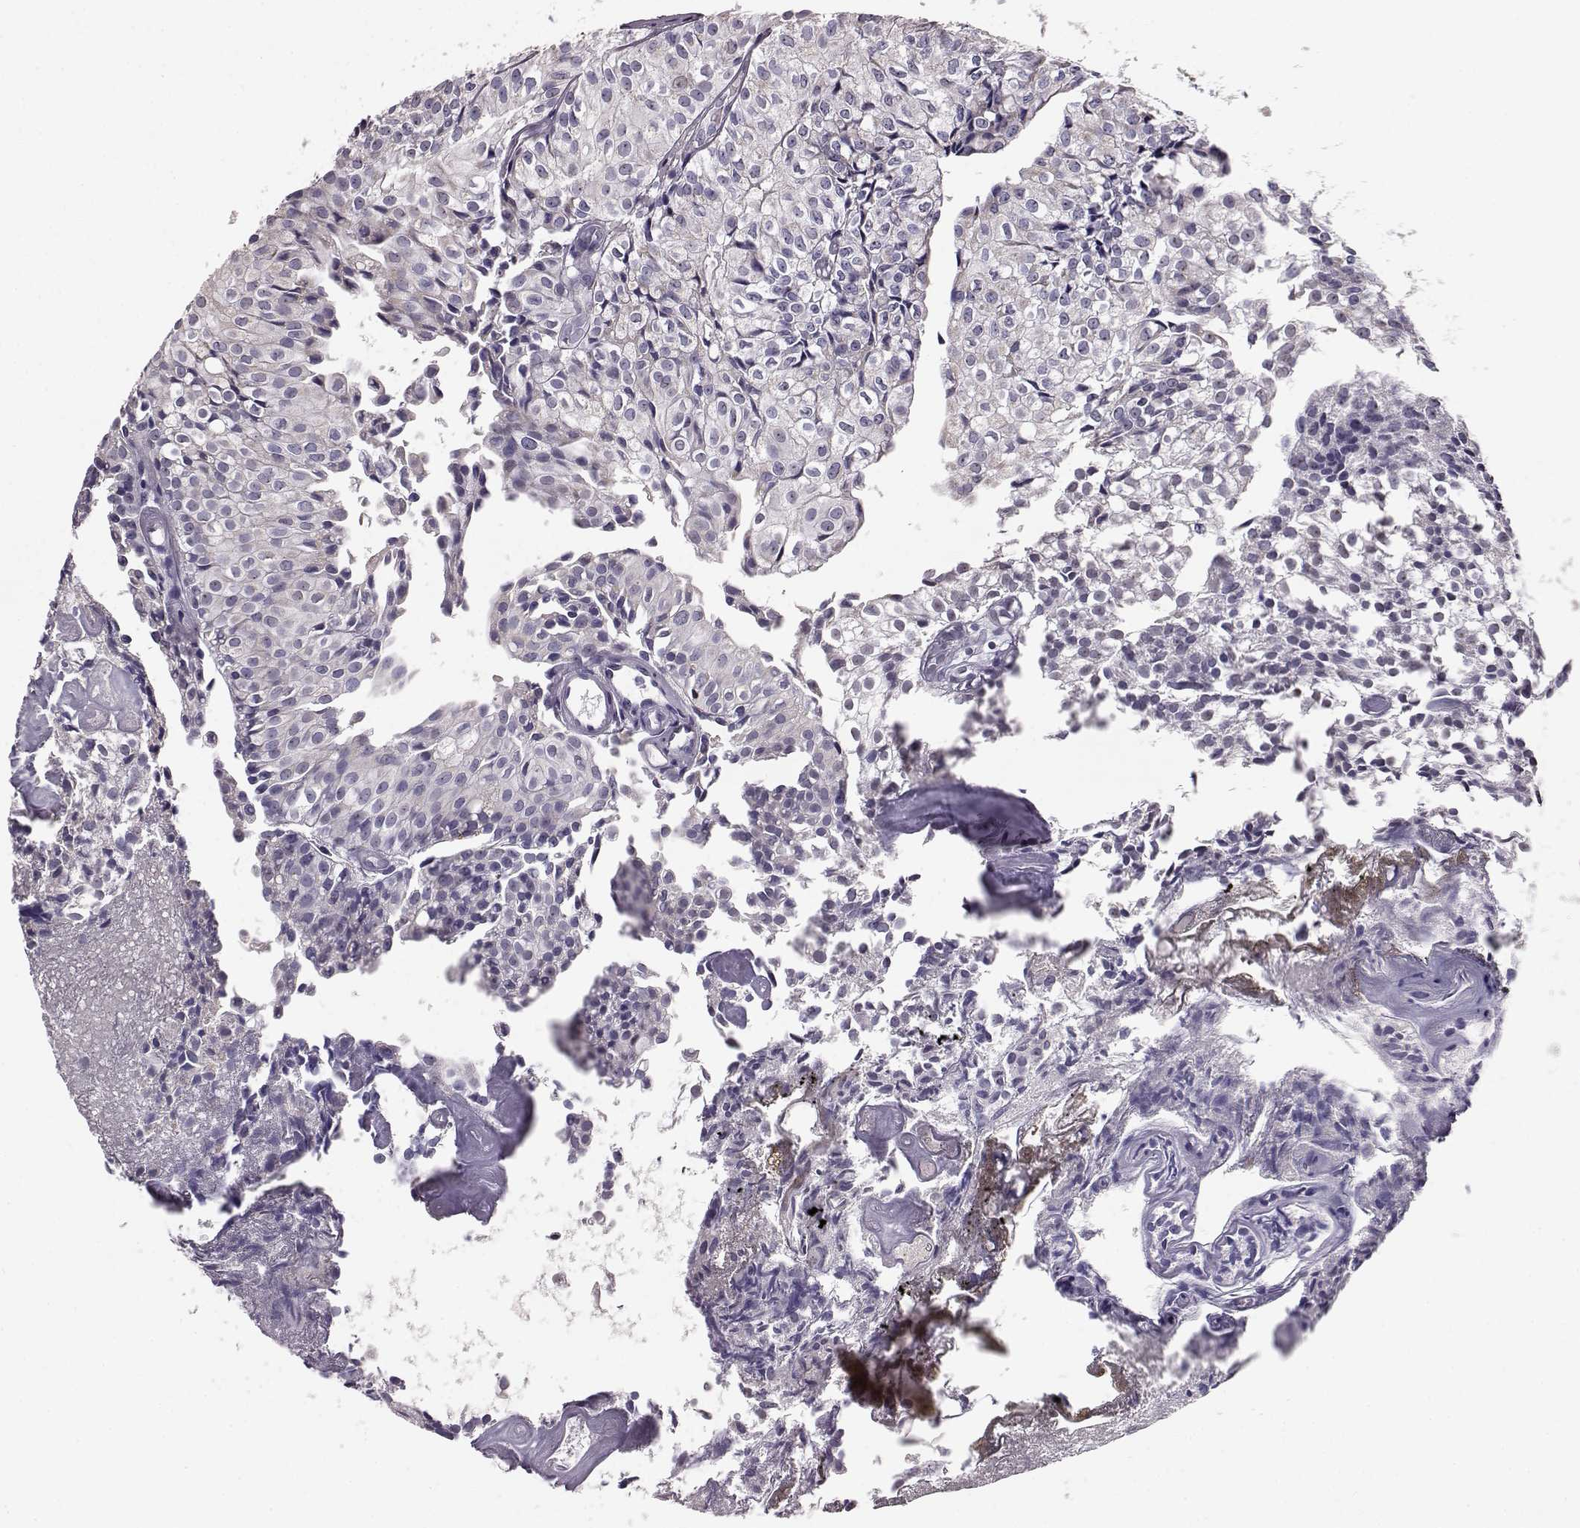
{"staining": {"intensity": "negative", "quantity": "none", "location": "none"}, "tissue": "urothelial cancer", "cell_type": "Tumor cells", "image_type": "cancer", "snomed": [{"axis": "morphology", "description": "Urothelial carcinoma, Low grade"}, {"axis": "topography", "description": "Urinary bladder"}], "caption": "A high-resolution image shows immunohistochemistry staining of urothelial carcinoma (low-grade), which demonstrates no significant expression in tumor cells. Nuclei are stained in blue.", "gene": "ALDH3A1", "patient": {"sex": "male", "age": 89}}